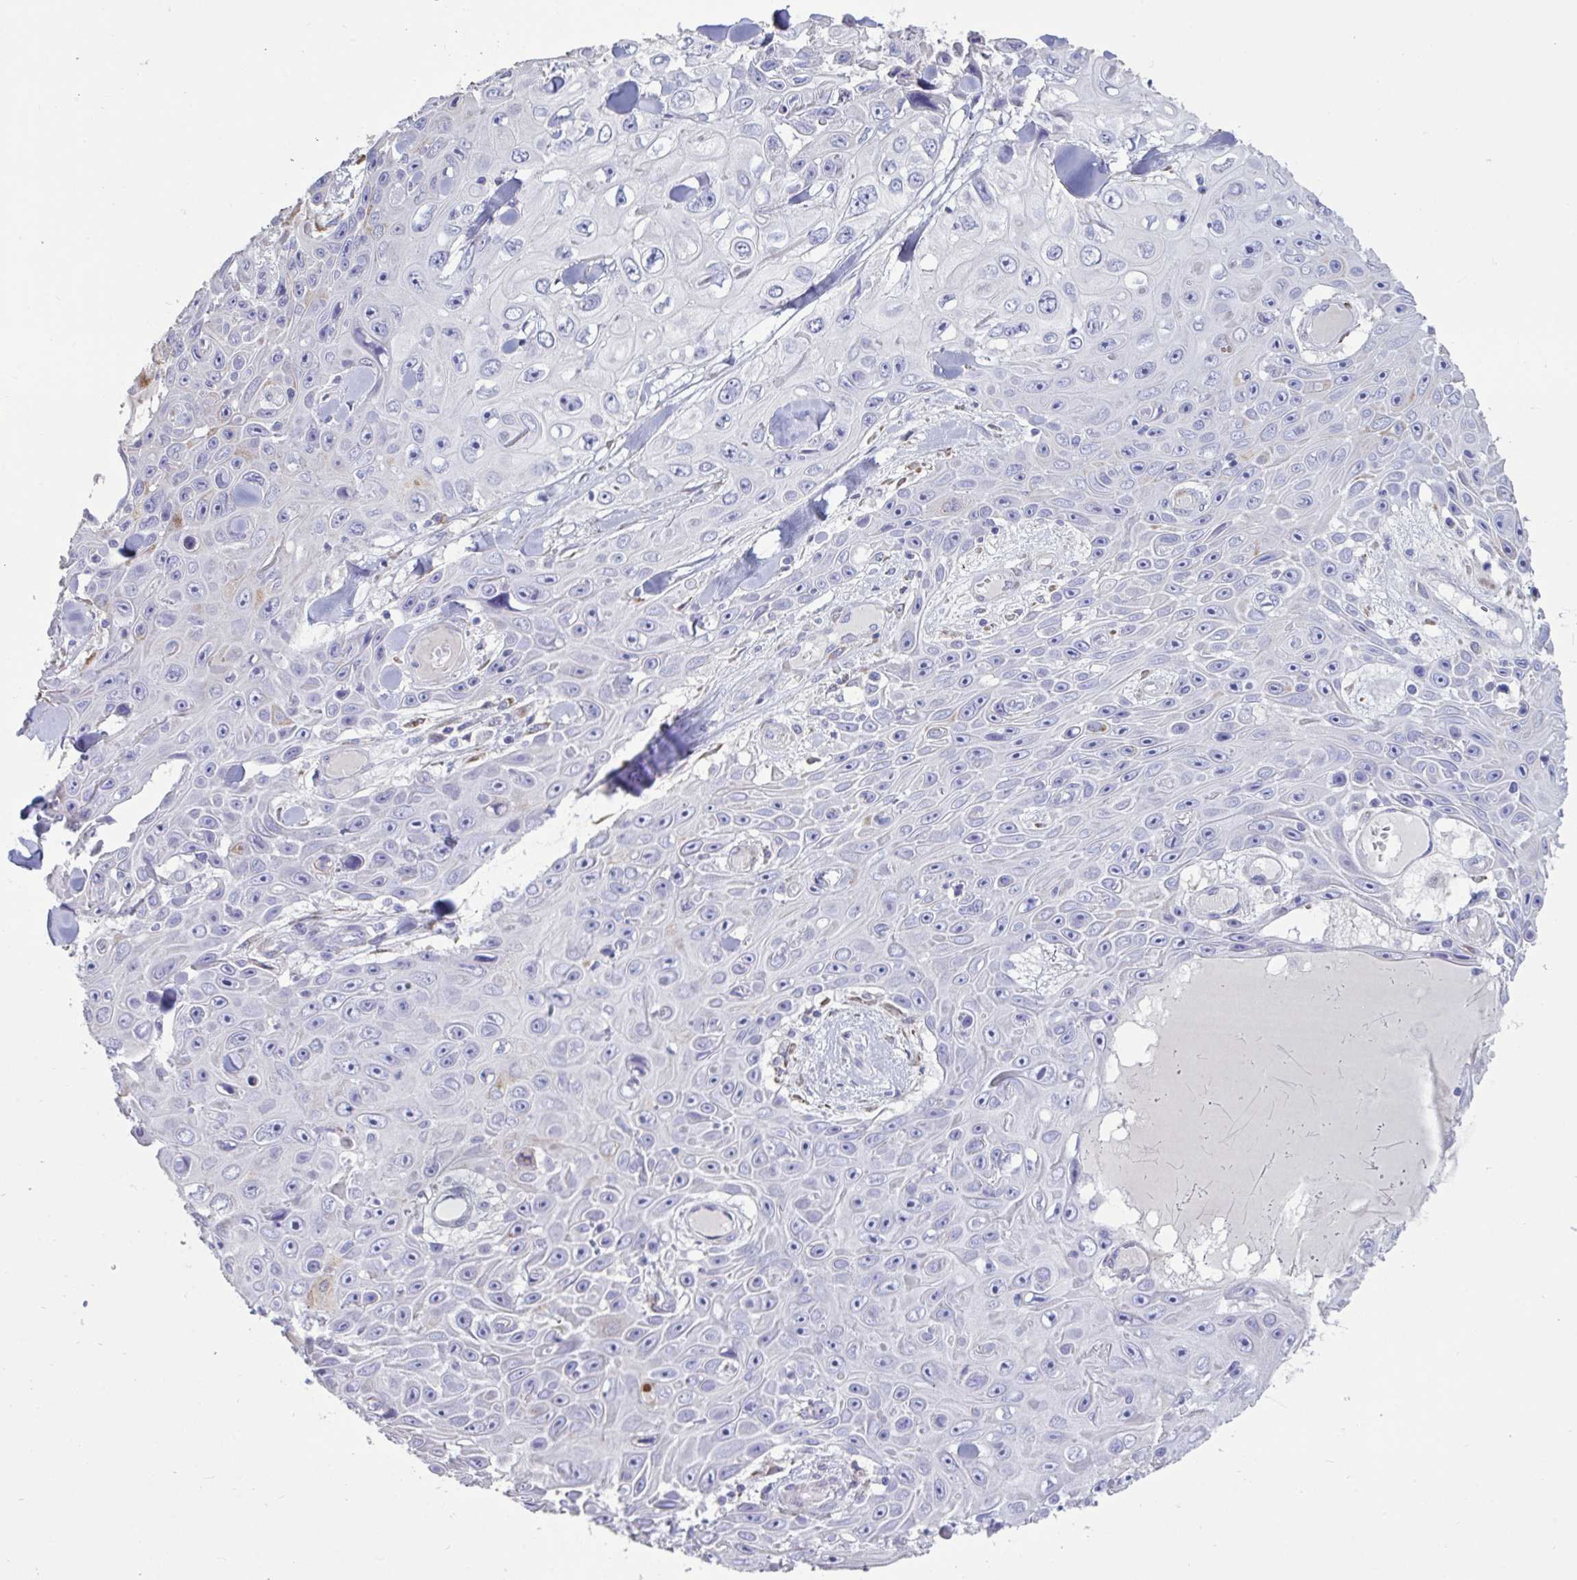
{"staining": {"intensity": "negative", "quantity": "none", "location": "none"}, "tissue": "skin cancer", "cell_type": "Tumor cells", "image_type": "cancer", "snomed": [{"axis": "morphology", "description": "Squamous cell carcinoma, NOS"}, {"axis": "topography", "description": "Skin"}], "caption": "IHC micrograph of human squamous cell carcinoma (skin) stained for a protein (brown), which demonstrates no positivity in tumor cells.", "gene": "TNNC1", "patient": {"sex": "male", "age": 82}}